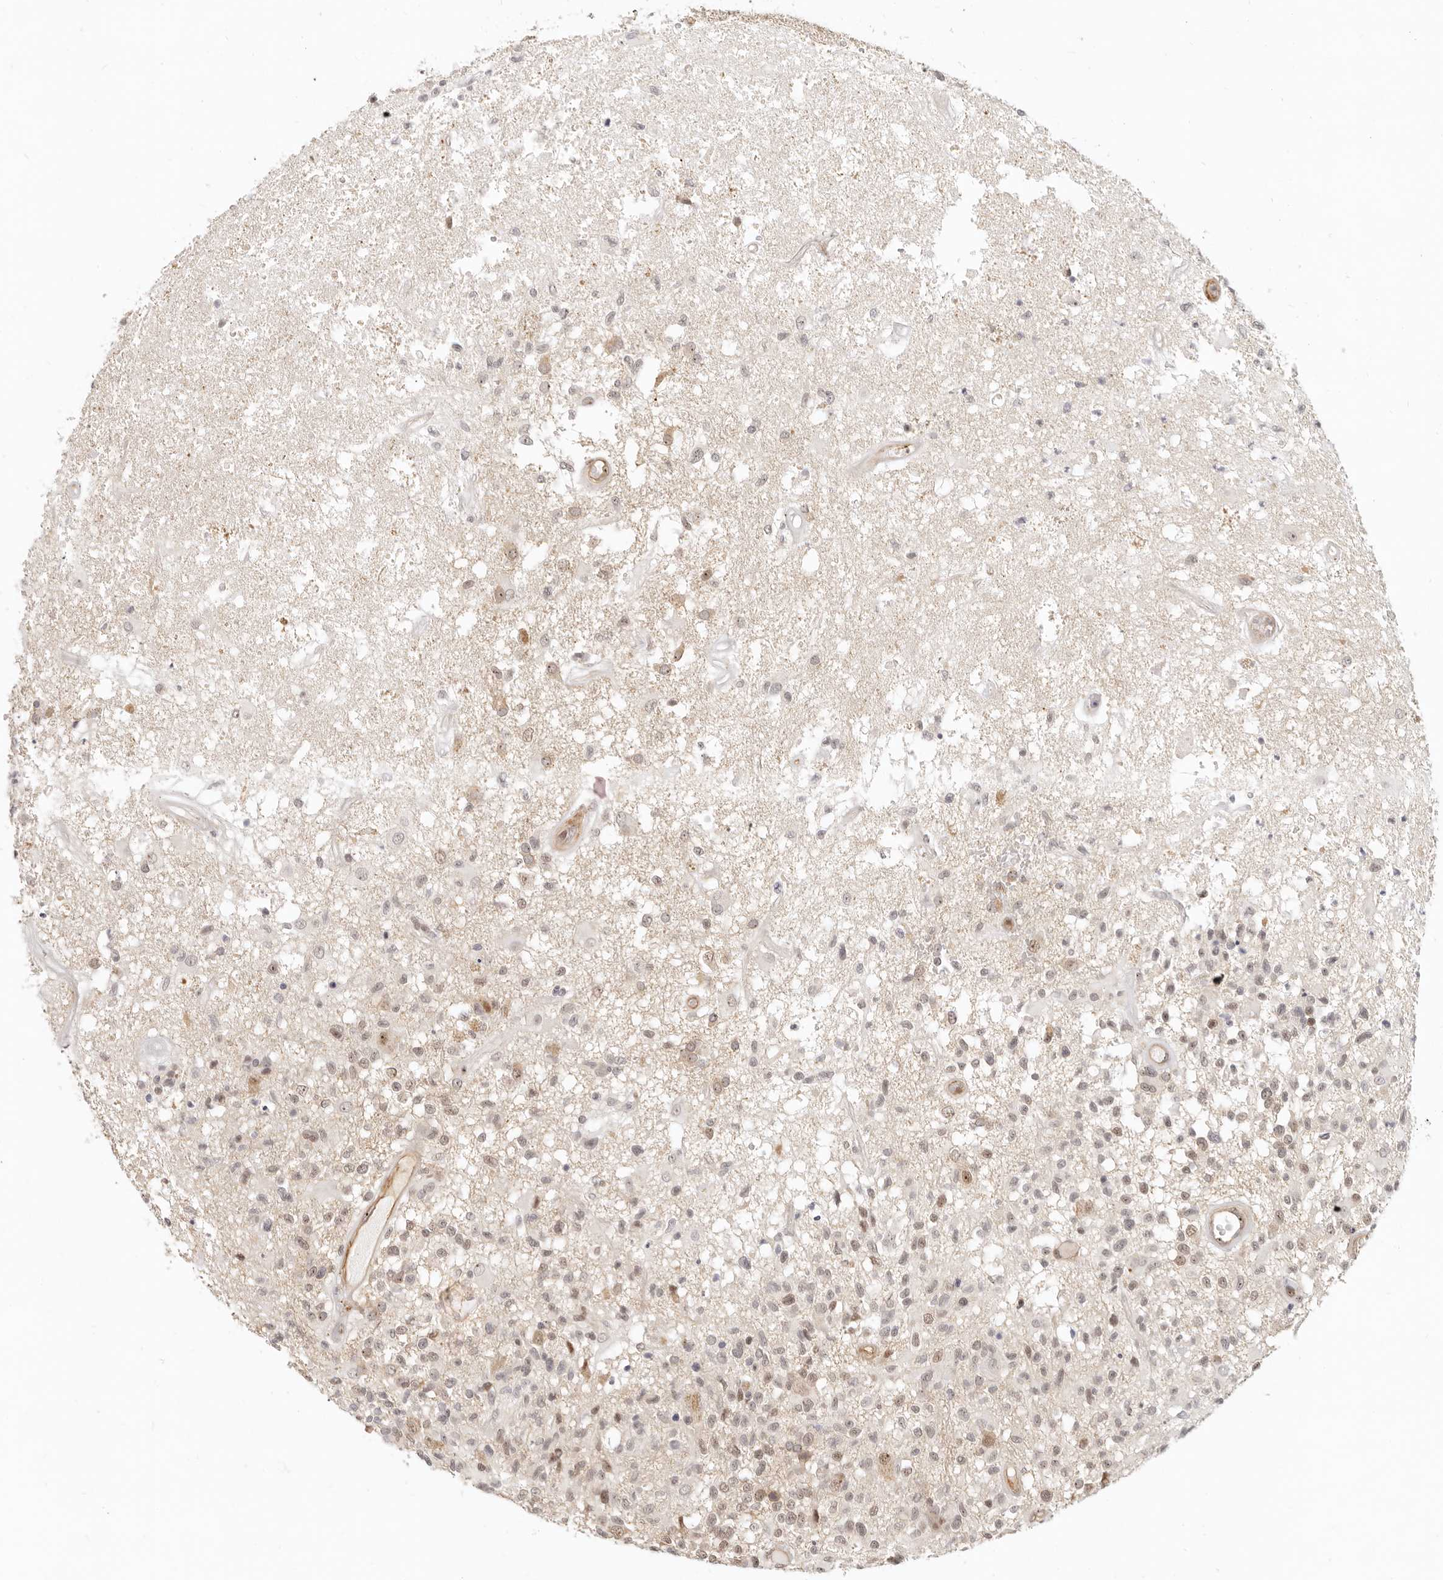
{"staining": {"intensity": "weak", "quantity": "25%-75%", "location": "nuclear"}, "tissue": "glioma", "cell_type": "Tumor cells", "image_type": "cancer", "snomed": [{"axis": "morphology", "description": "Glioma, malignant, High grade"}, {"axis": "morphology", "description": "Glioblastoma, NOS"}, {"axis": "topography", "description": "Brain"}], "caption": "Glioma tissue displays weak nuclear expression in approximately 25%-75% of tumor cells, visualized by immunohistochemistry. Immunohistochemistry stains the protein in brown and the nuclei are stained blue.", "gene": "BAP1", "patient": {"sex": "male", "age": 60}}